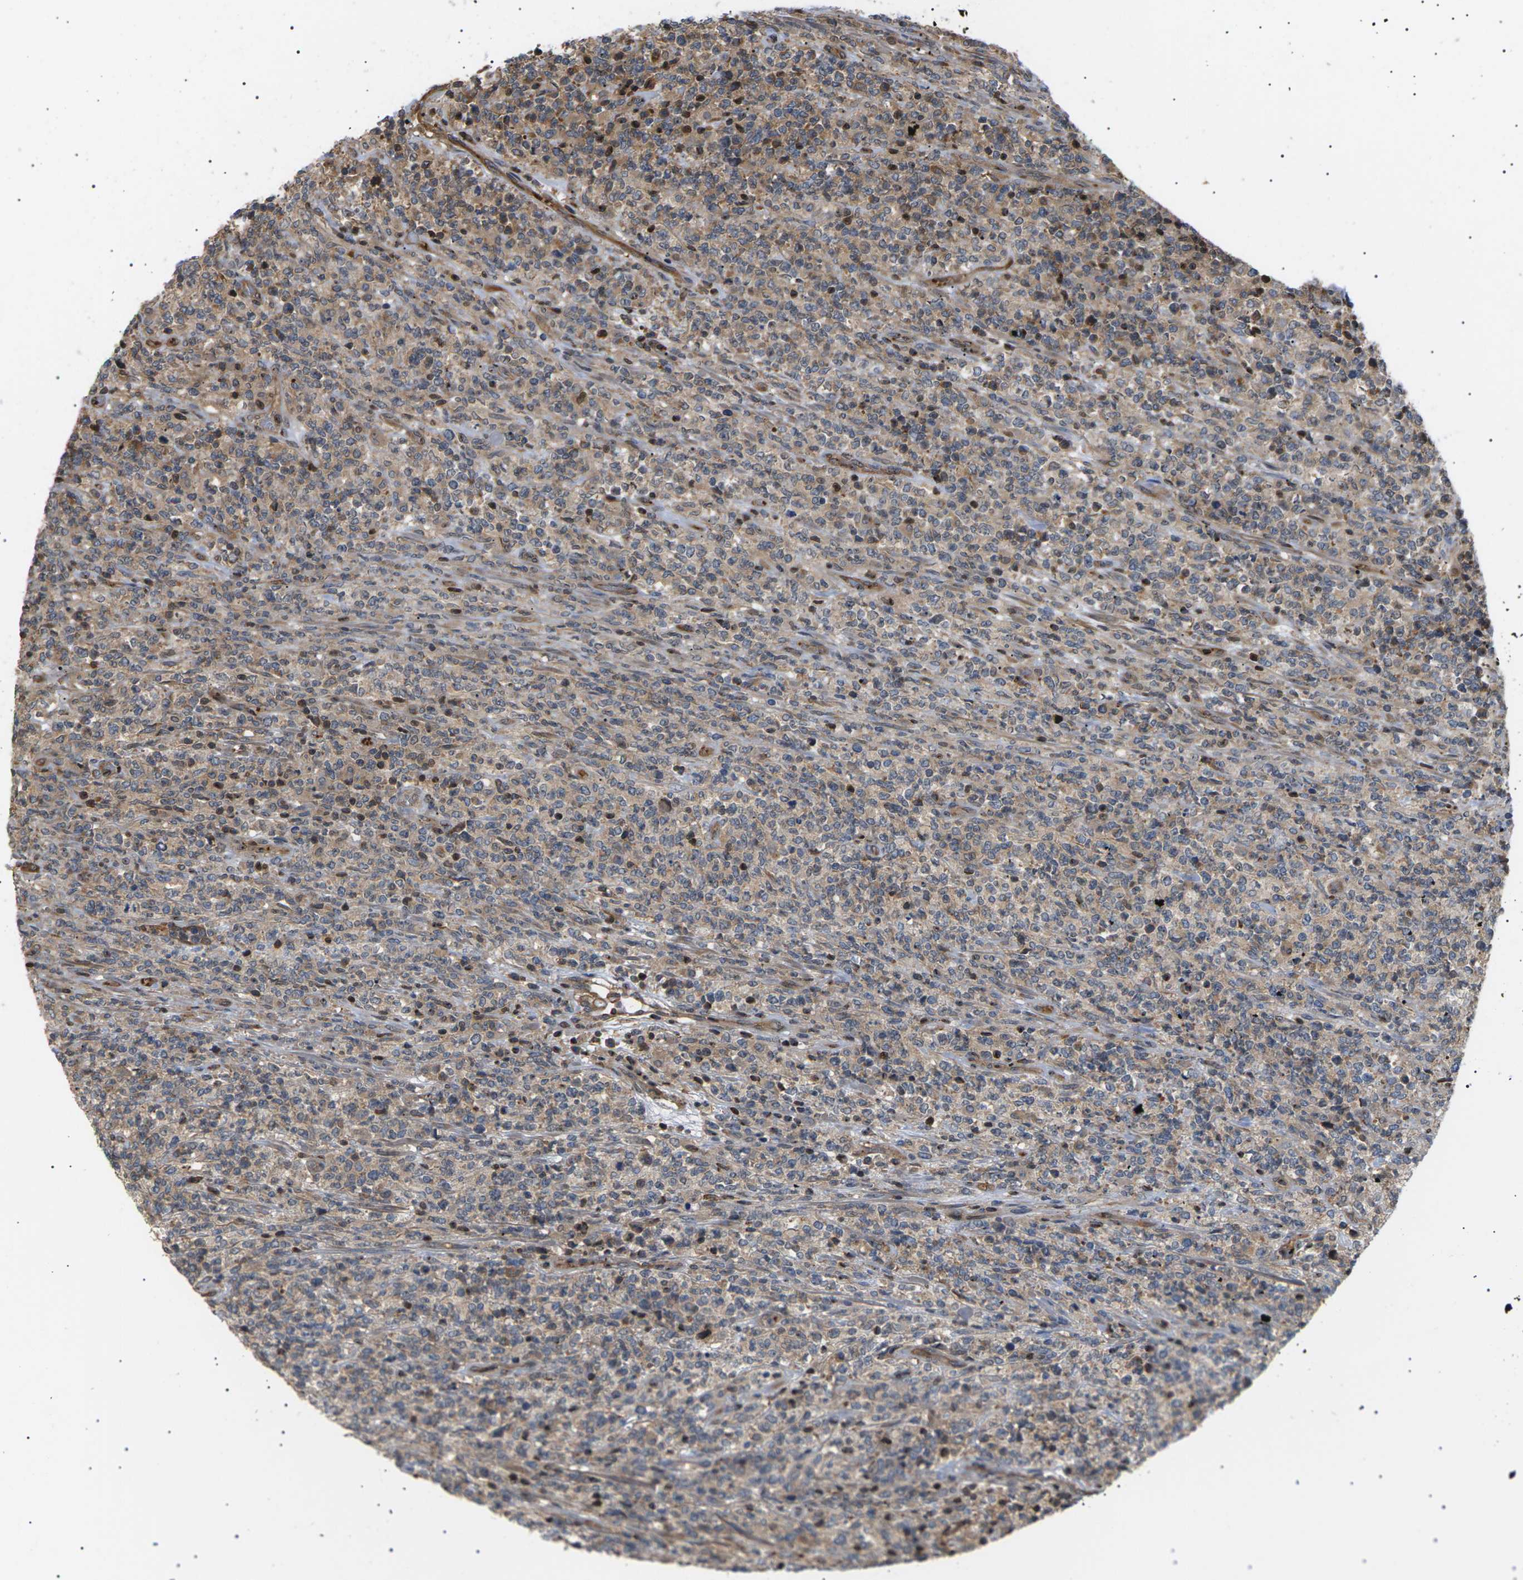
{"staining": {"intensity": "weak", "quantity": "<25%", "location": "cytoplasmic/membranous"}, "tissue": "lymphoma", "cell_type": "Tumor cells", "image_type": "cancer", "snomed": [{"axis": "morphology", "description": "Malignant lymphoma, non-Hodgkin's type, High grade"}, {"axis": "topography", "description": "Soft tissue"}], "caption": "Tumor cells are negative for brown protein staining in lymphoma.", "gene": "TMTC4", "patient": {"sex": "male", "age": 18}}